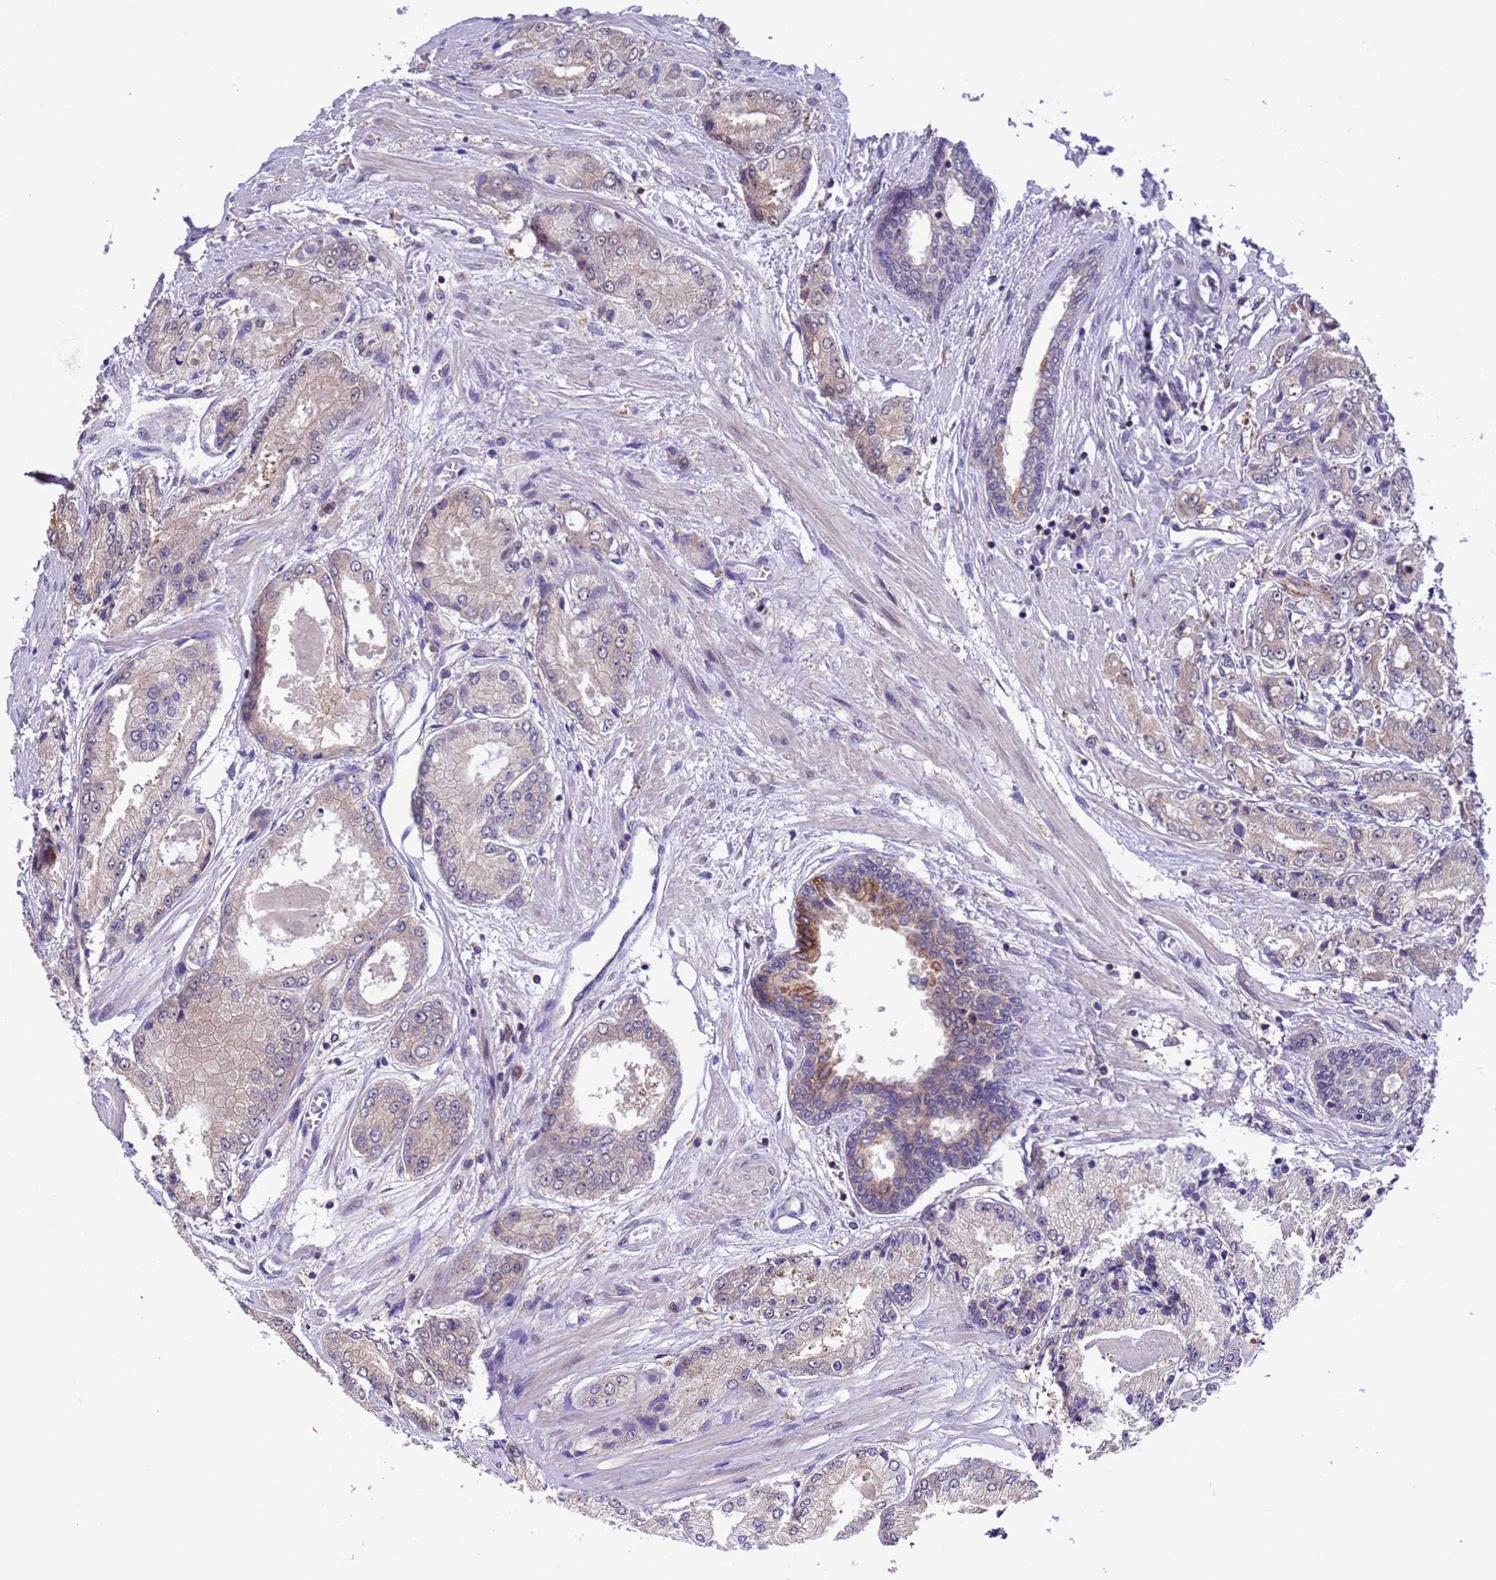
{"staining": {"intensity": "negative", "quantity": "none", "location": "none"}, "tissue": "prostate cancer", "cell_type": "Tumor cells", "image_type": "cancer", "snomed": [{"axis": "morphology", "description": "Adenocarcinoma, High grade"}, {"axis": "topography", "description": "Prostate"}], "caption": "This is a photomicrograph of IHC staining of prostate cancer, which shows no positivity in tumor cells. (Brightfield microscopy of DAB (3,3'-diaminobenzidine) immunohistochemistry (IHC) at high magnification).", "gene": "ZFP69B", "patient": {"sex": "male", "age": 59}}